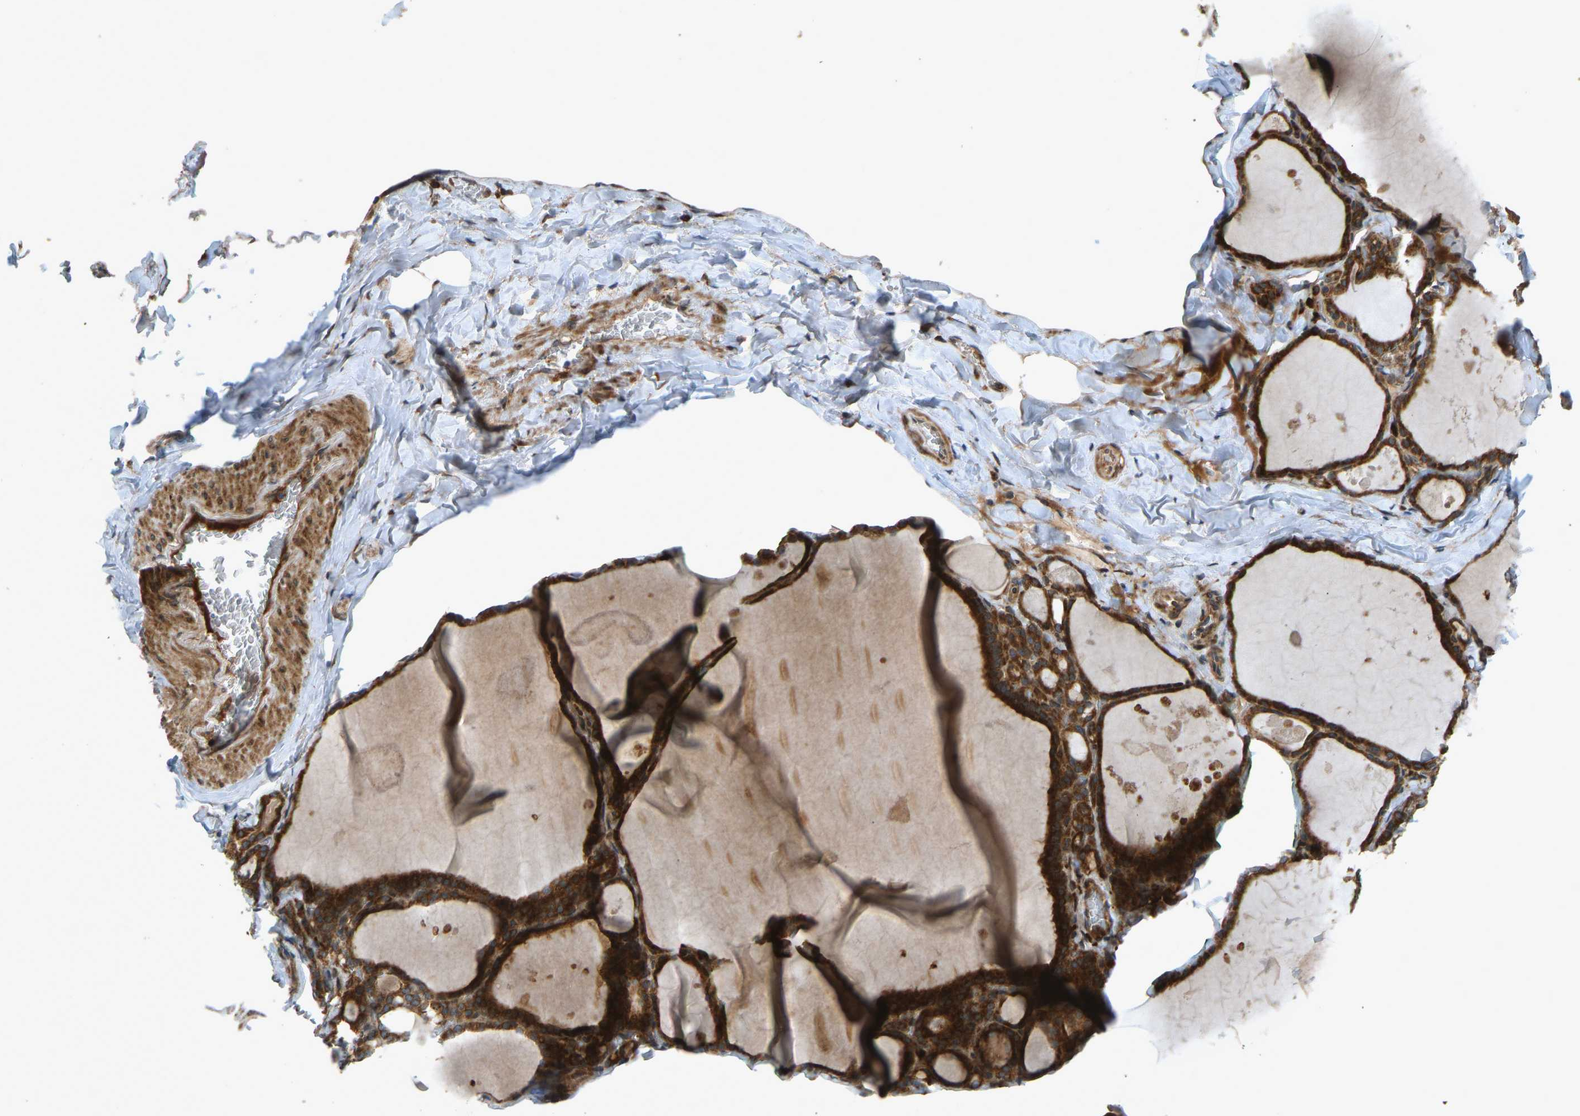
{"staining": {"intensity": "strong", "quantity": ">75%", "location": "cytoplasmic/membranous"}, "tissue": "thyroid gland", "cell_type": "Glandular cells", "image_type": "normal", "snomed": [{"axis": "morphology", "description": "Normal tissue, NOS"}, {"axis": "topography", "description": "Thyroid gland"}], "caption": "Protein staining exhibits strong cytoplasmic/membranous expression in about >75% of glandular cells in unremarkable thyroid gland. The staining was performed using DAB (3,3'-diaminobenzidine), with brown indicating positive protein expression. Nuclei are stained blue with hematoxylin.", "gene": "RPN2", "patient": {"sex": "male", "age": 56}}